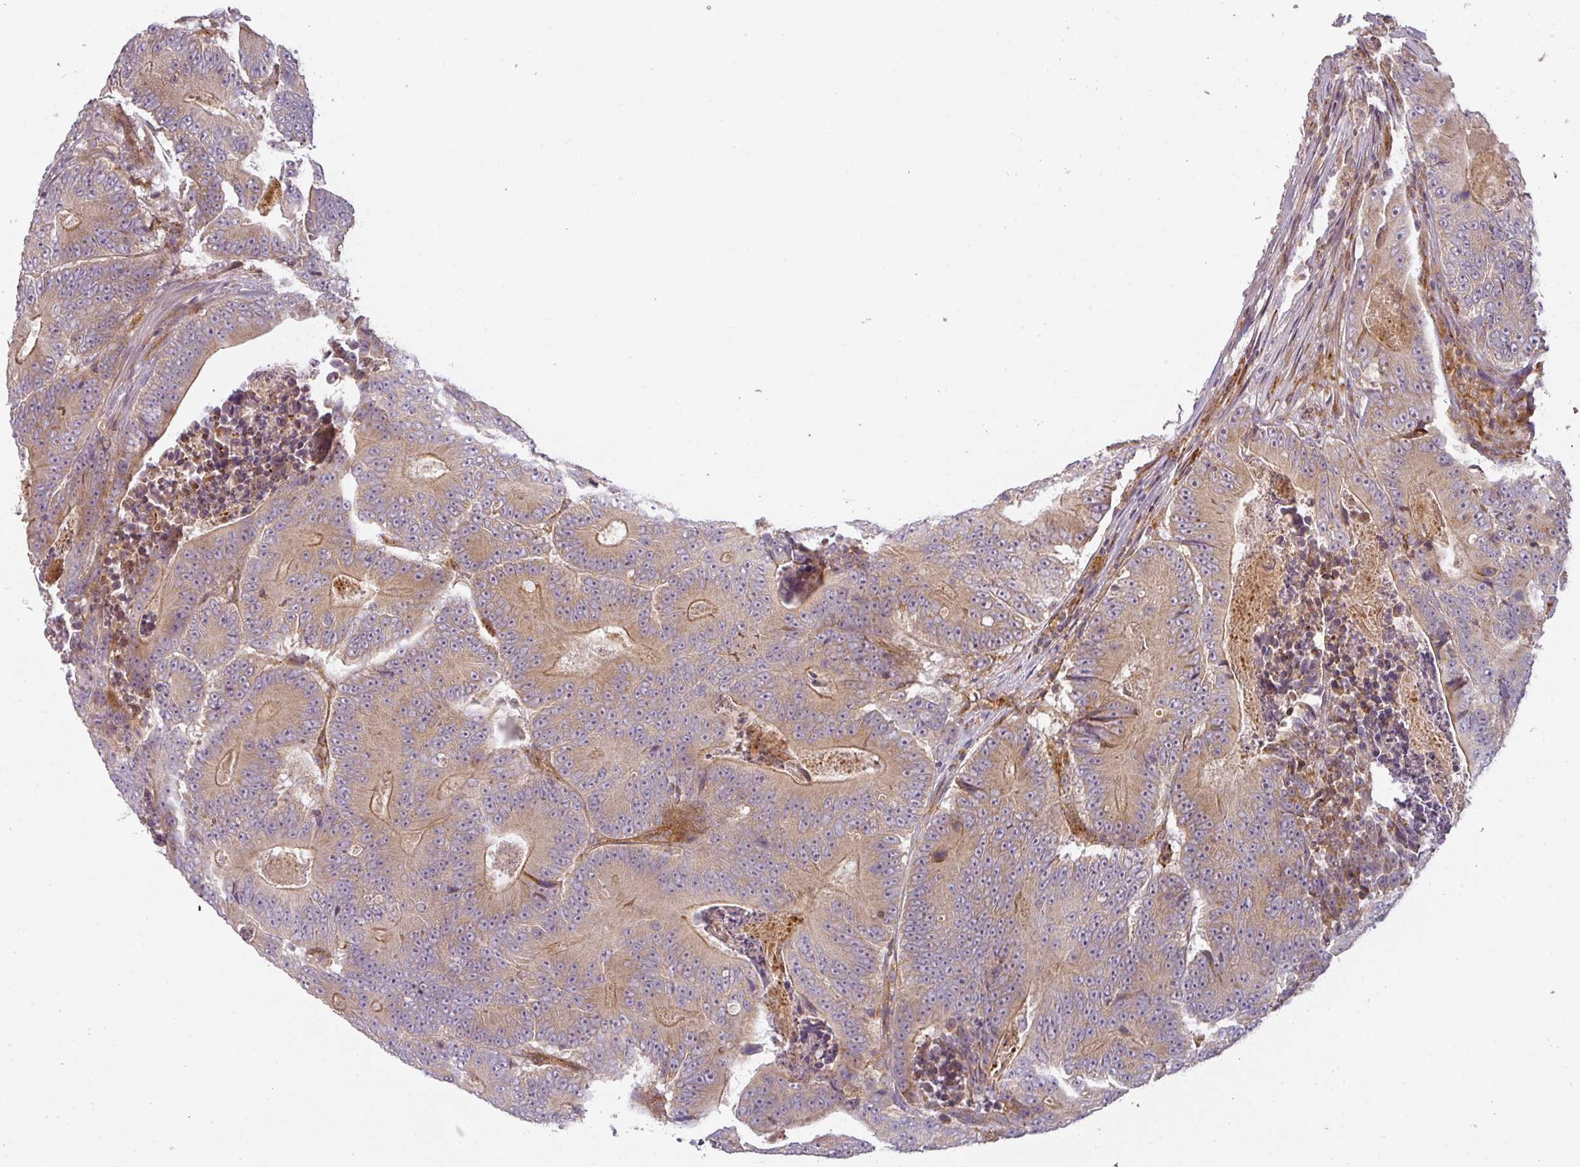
{"staining": {"intensity": "moderate", "quantity": "25%-75%", "location": "cytoplasmic/membranous"}, "tissue": "colorectal cancer", "cell_type": "Tumor cells", "image_type": "cancer", "snomed": [{"axis": "morphology", "description": "Adenocarcinoma, NOS"}, {"axis": "topography", "description": "Colon"}], "caption": "Human colorectal cancer (adenocarcinoma) stained for a protein (brown) reveals moderate cytoplasmic/membranous positive positivity in about 25%-75% of tumor cells.", "gene": "CNOT1", "patient": {"sex": "male", "age": 83}}